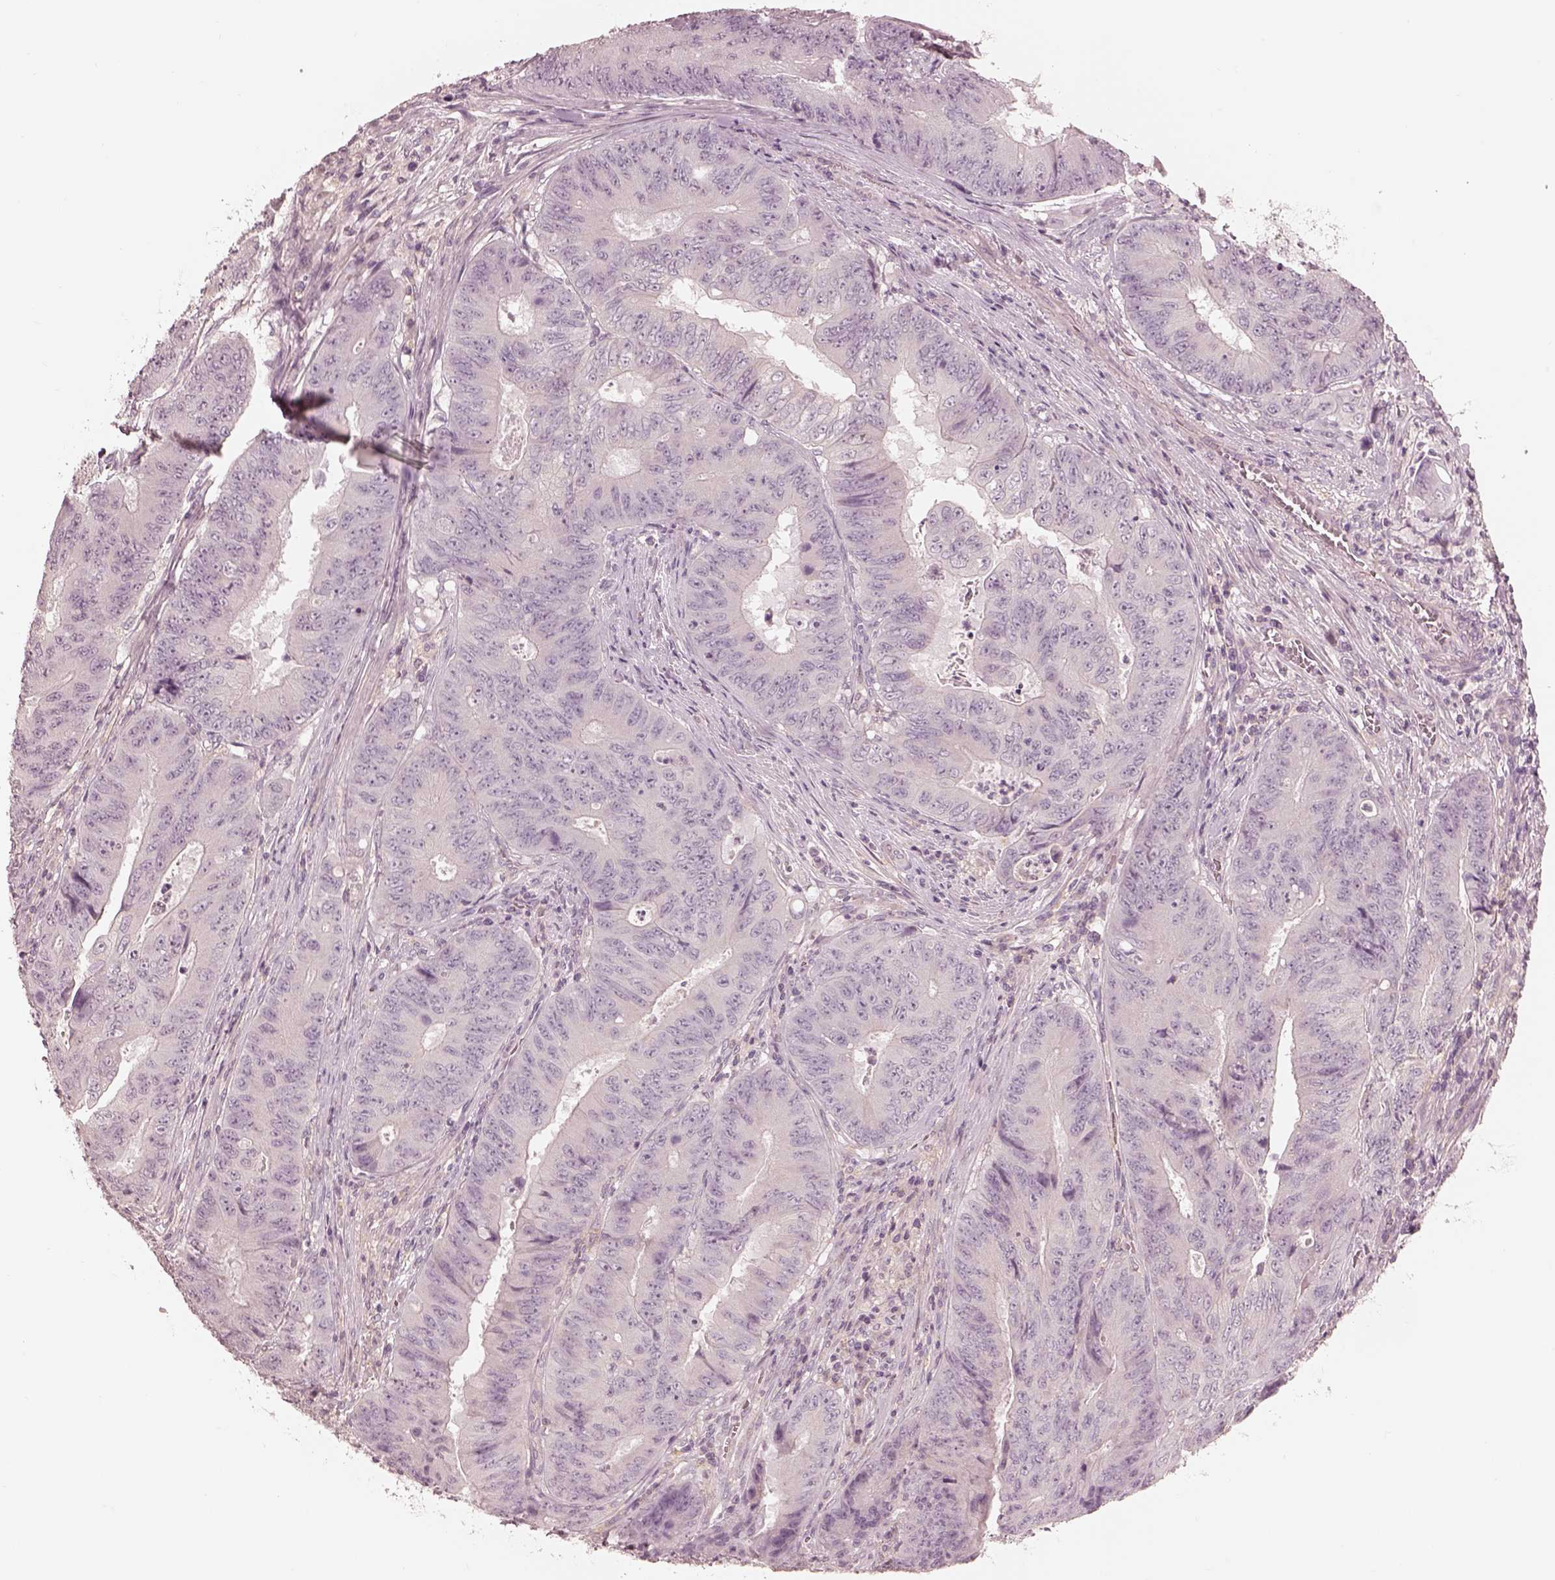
{"staining": {"intensity": "negative", "quantity": "none", "location": "none"}, "tissue": "colorectal cancer", "cell_type": "Tumor cells", "image_type": "cancer", "snomed": [{"axis": "morphology", "description": "Adenocarcinoma, NOS"}, {"axis": "topography", "description": "Colon"}], "caption": "The micrograph exhibits no significant staining in tumor cells of colorectal cancer (adenocarcinoma).", "gene": "PRKACG", "patient": {"sex": "female", "age": 48}}